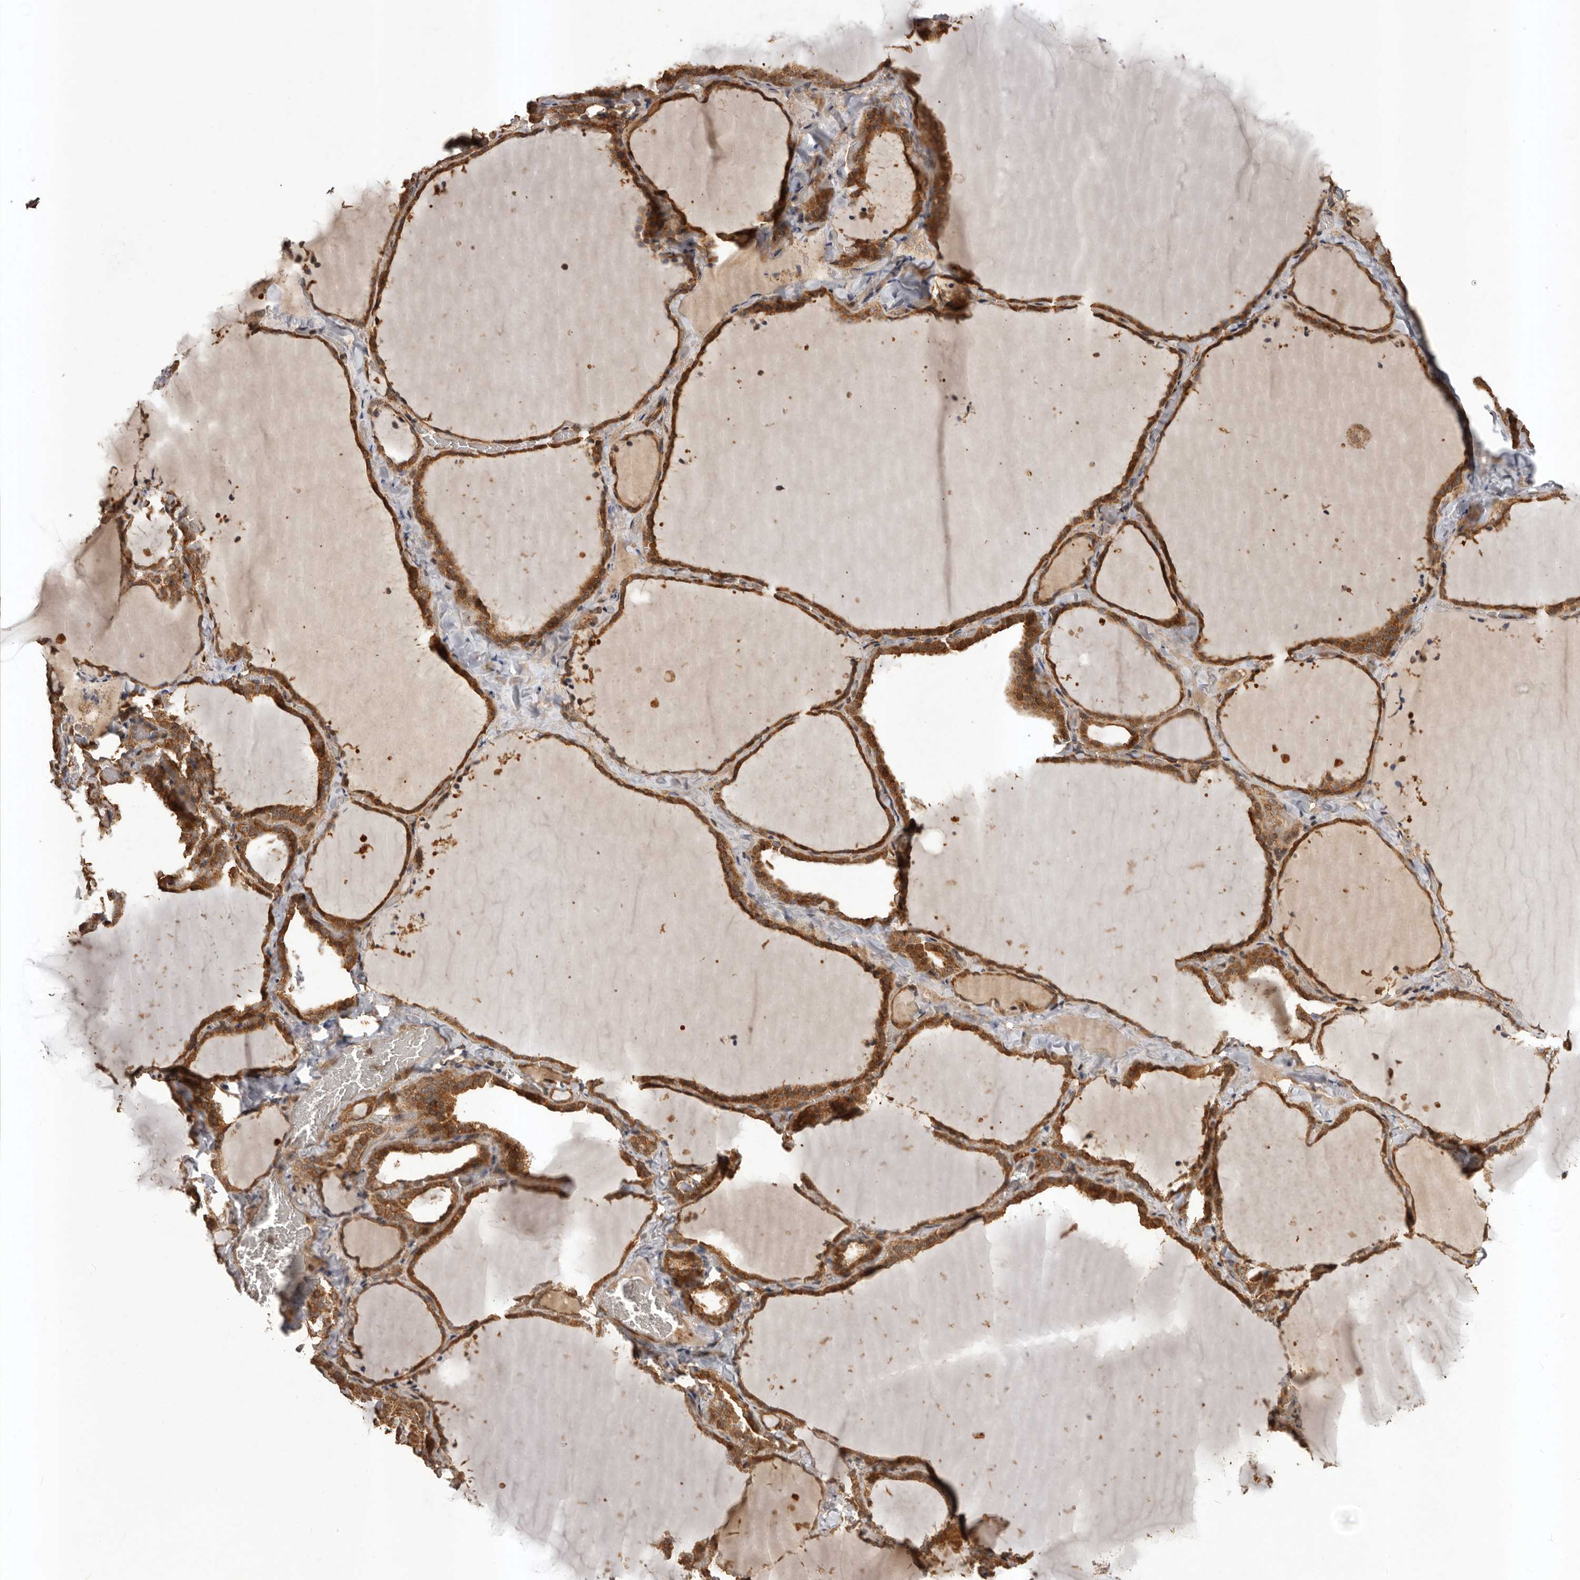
{"staining": {"intensity": "strong", "quantity": ">75%", "location": "cytoplasmic/membranous"}, "tissue": "thyroid gland", "cell_type": "Glandular cells", "image_type": "normal", "snomed": [{"axis": "morphology", "description": "Normal tissue, NOS"}, {"axis": "topography", "description": "Thyroid gland"}], "caption": "A brown stain highlights strong cytoplasmic/membranous positivity of a protein in glandular cells of benign human thyroid gland. The staining is performed using DAB (3,3'-diaminobenzidine) brown chromogen to label protein expression. The nuclei are counter-stained blue using hematoxylin.", "gene": "SLC22A3", "patient": {"sex": "female", "age": 22}}